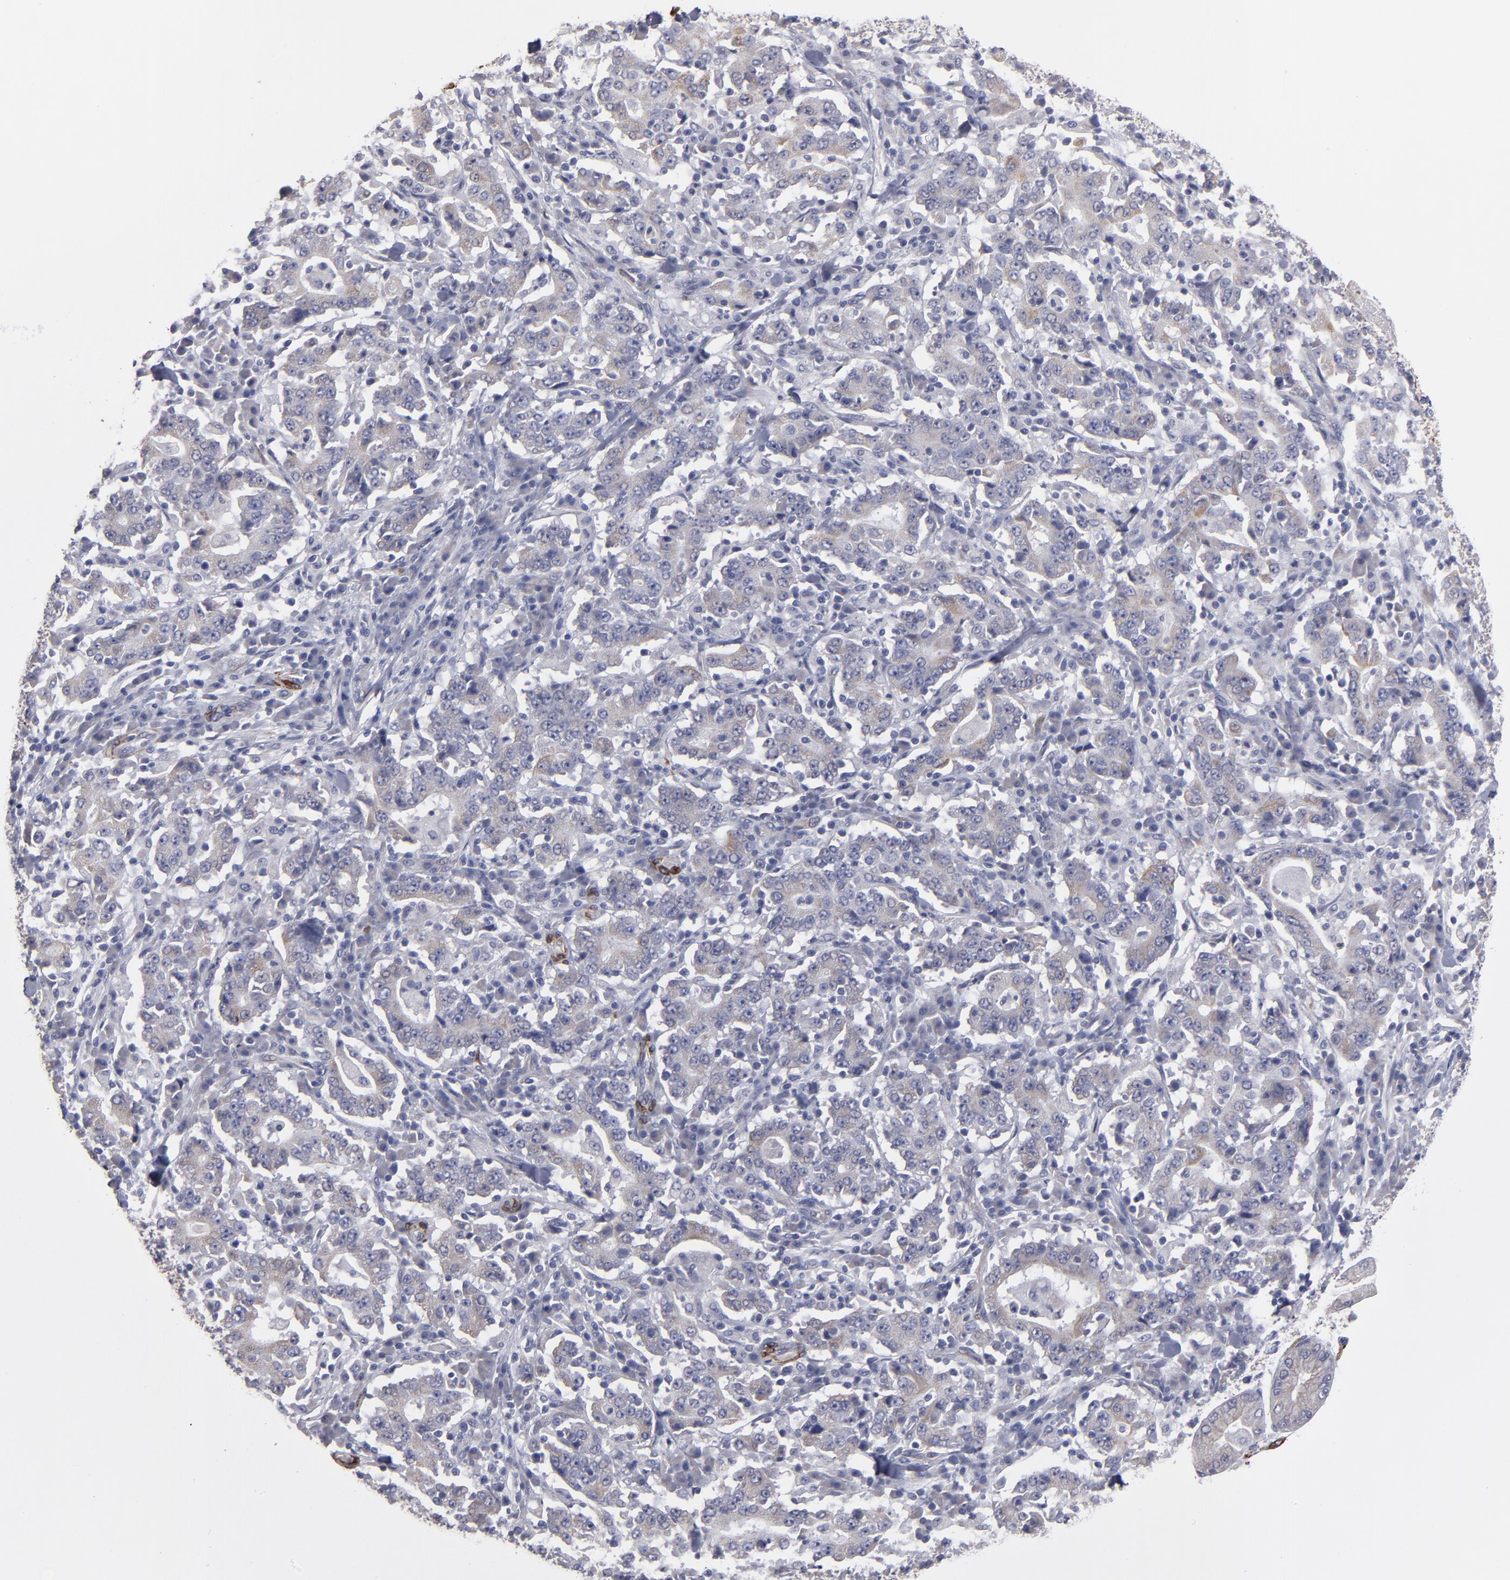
{"staining": {"intensity": "weak", "quantity": "<25%", "location": "cytoplasmic/membranous"}, "tissue": "stomach cancer", "cell_type": "Tumor cells", "image_type": "cancer", "snomed": [{"axis": "morphology", "description": "Normal tissue, NOS"}, {"axis": "morphology", "description": "Adenocarcinoma, NOS"}, {"axis": "topography", "description": "Stomach, upper"}, {"axis": "topography", "description": "Stomach"}], "caption": "This is an IHC image of stomach cancer. There is no staining in tumor cells.", "gene": "SLMAP", "patient": {"sex": "male", "age": 59}}